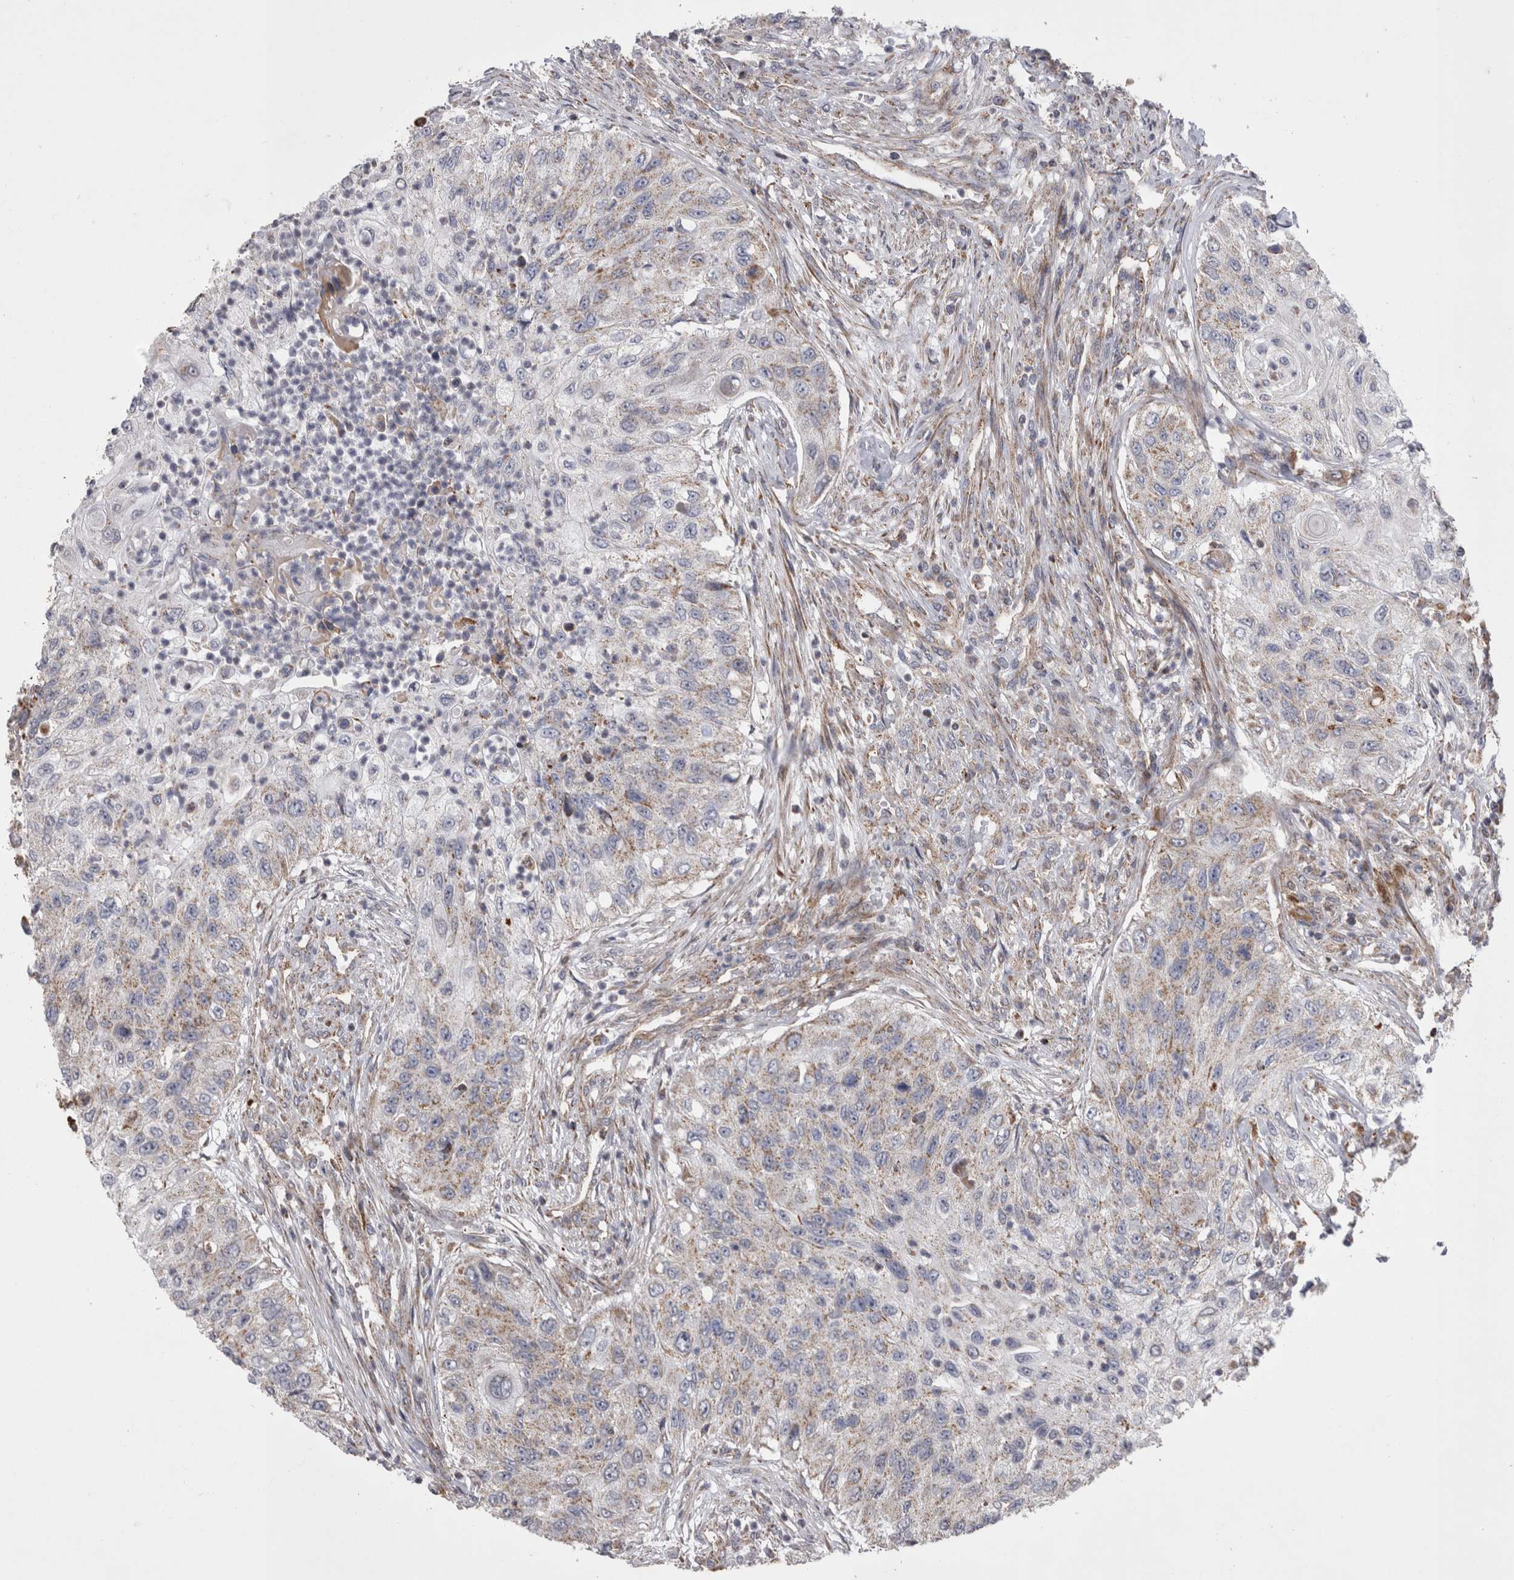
{"staining": {"intensity": "weak", "quantity": "25%-75%", "location": "cytoplasmic/membranous"}, "tissue": "urothelial cancer", "cell_type": "Tumor cells", "image_type": "cancer", "snomed": [{"axis": "morphology", "description": "Urothelial carcinoma, High grade"}, {"axis": "topography", "description": "Urinary bladder"}], "caption": "High-magnification brightfield microscopy of high-grade urothelial carcinoma stained with DAB (3,3'-diaminobenzidine) (brown) and counterstained with hematoxylin (blue). tumor cells exhibit weak cytoplasmic/membranous expression is seen in about25%-75% of cells.", "gene": "TSPOAP1", "patient": {"sex": "female", "age": 60}}